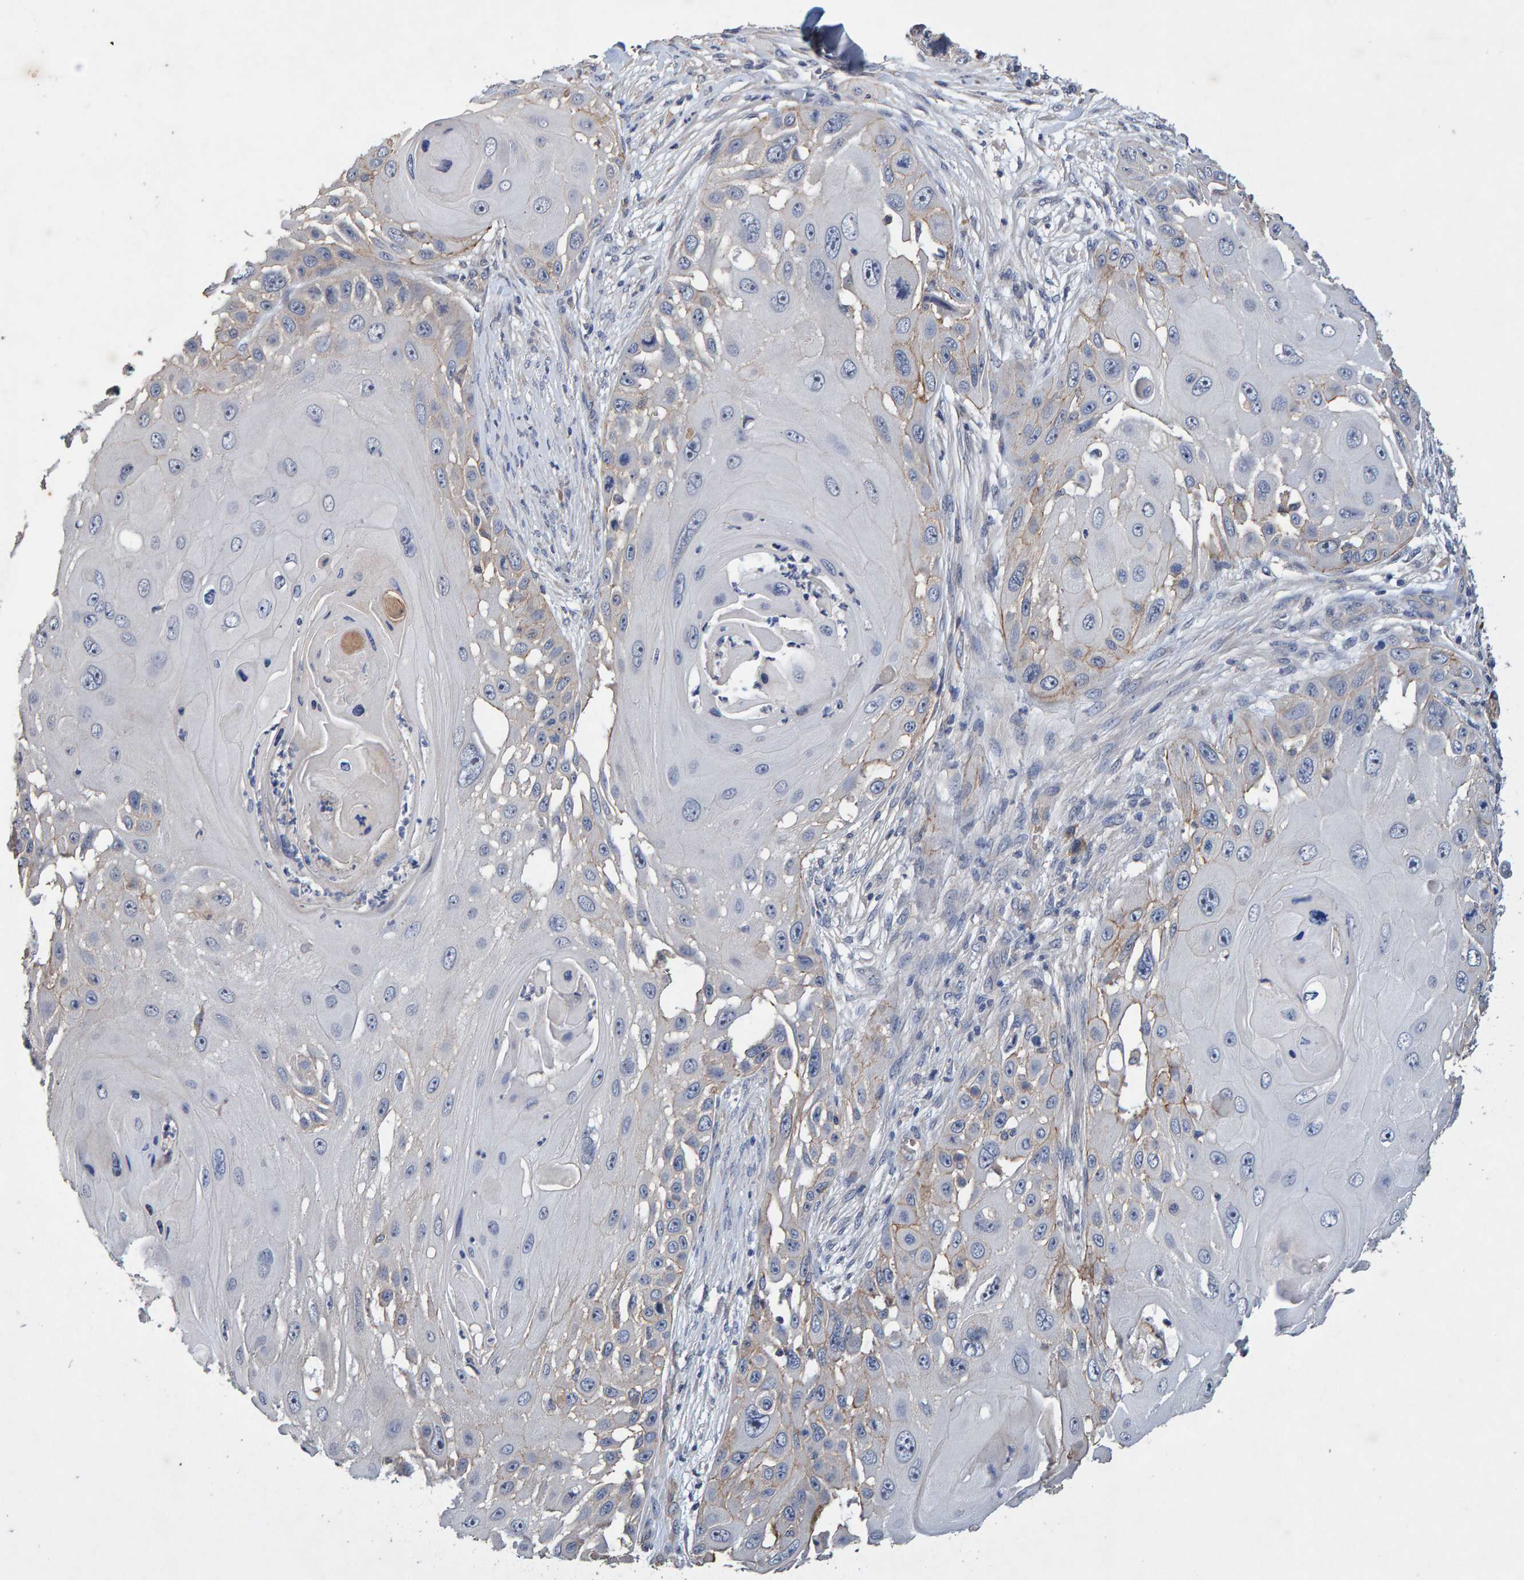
{"staining": {"intensity": "weak", "quantity": "<25%", "location": "cytoplasmic/membranous"}, "tissue": "skin cancer", "cell_type": "Tumor cells", "image_type": "cancer", "snomed": [{"axis": "morphology", "description": "Squamous cell carcinoma, NOS"}, {"axis": "topography", "description": "Skin"}], "caption": "Histopathology image shows no significant protein staining in tumor cells of skin squamous cell carcinoma. (DAB (3,3'-diaminobenzidine) immunohistochemistry with hematoxylin counter stain).", "gene": "EFR3A", "patient": {"sex": "female", "age": 44}}